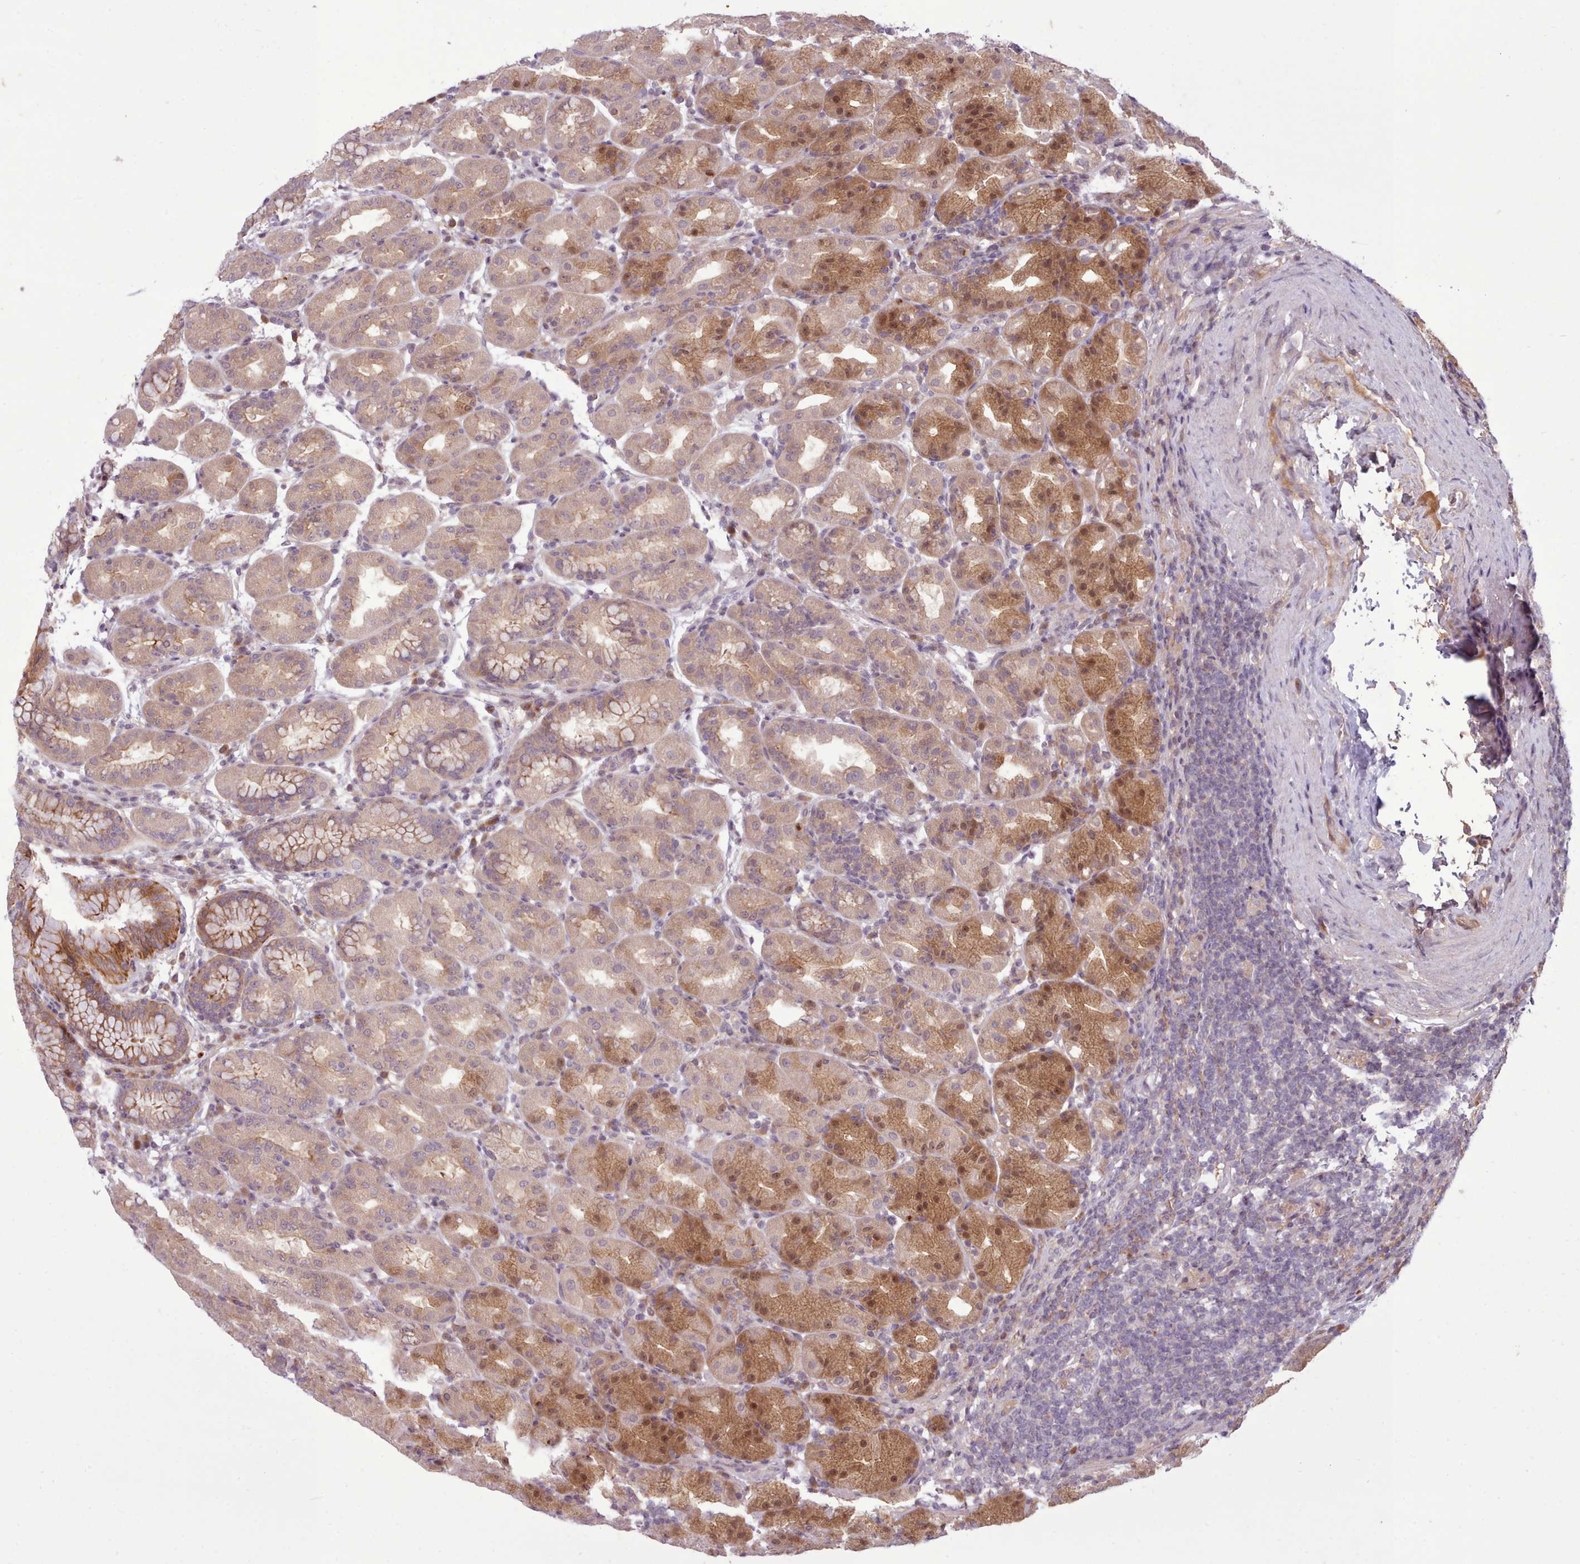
{"staining": {"intensity": "moderate", "quantity": "25%-75%", "location": "cytoplasmic/membranous,nuclear"}, "tissue": "stomach", "cell_type": "Glandular cells", "image_type": "normal", "snomed": [{"axis": "morphology", "description": "Normal tissue, NOS"}, {"axis": "topography", "description": "Stomach"}], "caption": "Protein expression analysis of normal stomach reveals moderate cytoplasmic/membranous,nuclear expression in approximately 25%-75% of glandular cells.", "gene": "NMRK1", "patient": {"sex": "female", "age": 79}}